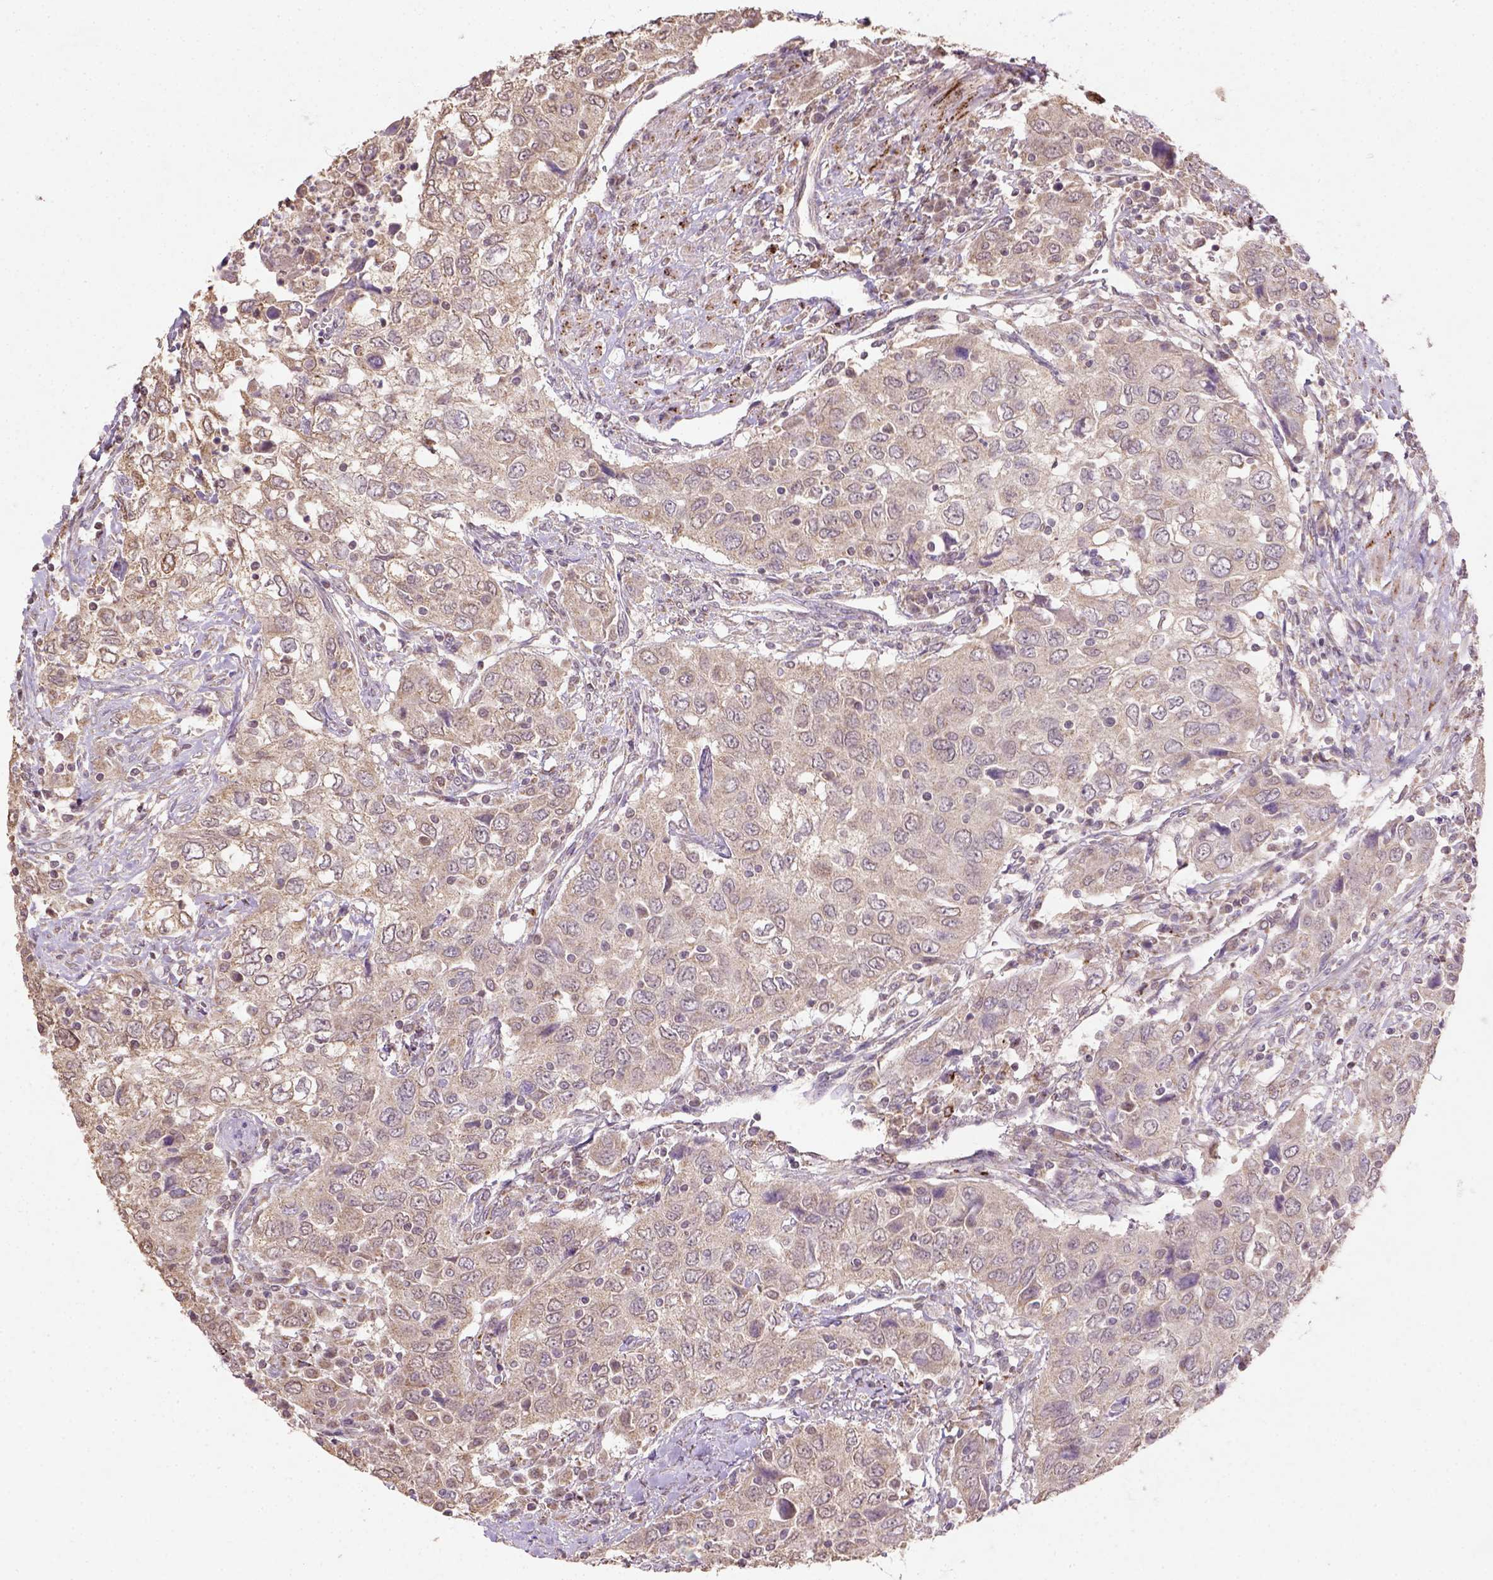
{"staining": {"intensity": "weak", "quantity": ">75%", "location": "cytoplasmic/membranous"}, "tissue": "urothelial cancer", "cell_type": "Tumor cells", "image_type": "cancer", "snomed": [{"axis": "morphology", "description": "Urothelial carcinoma, High grade"}, {"axis": "topography", "description": "Urinary bladder"}], "caption": "An immunohistochemistry micrograph of neoplastic tissue is shown. Protein staining in brown labels weak cytoplasmic/membranous positivity in urothelial cancer within tumor cells.", "gene": "NUDT10", "patient": {"sex": "male", "age": 76}}